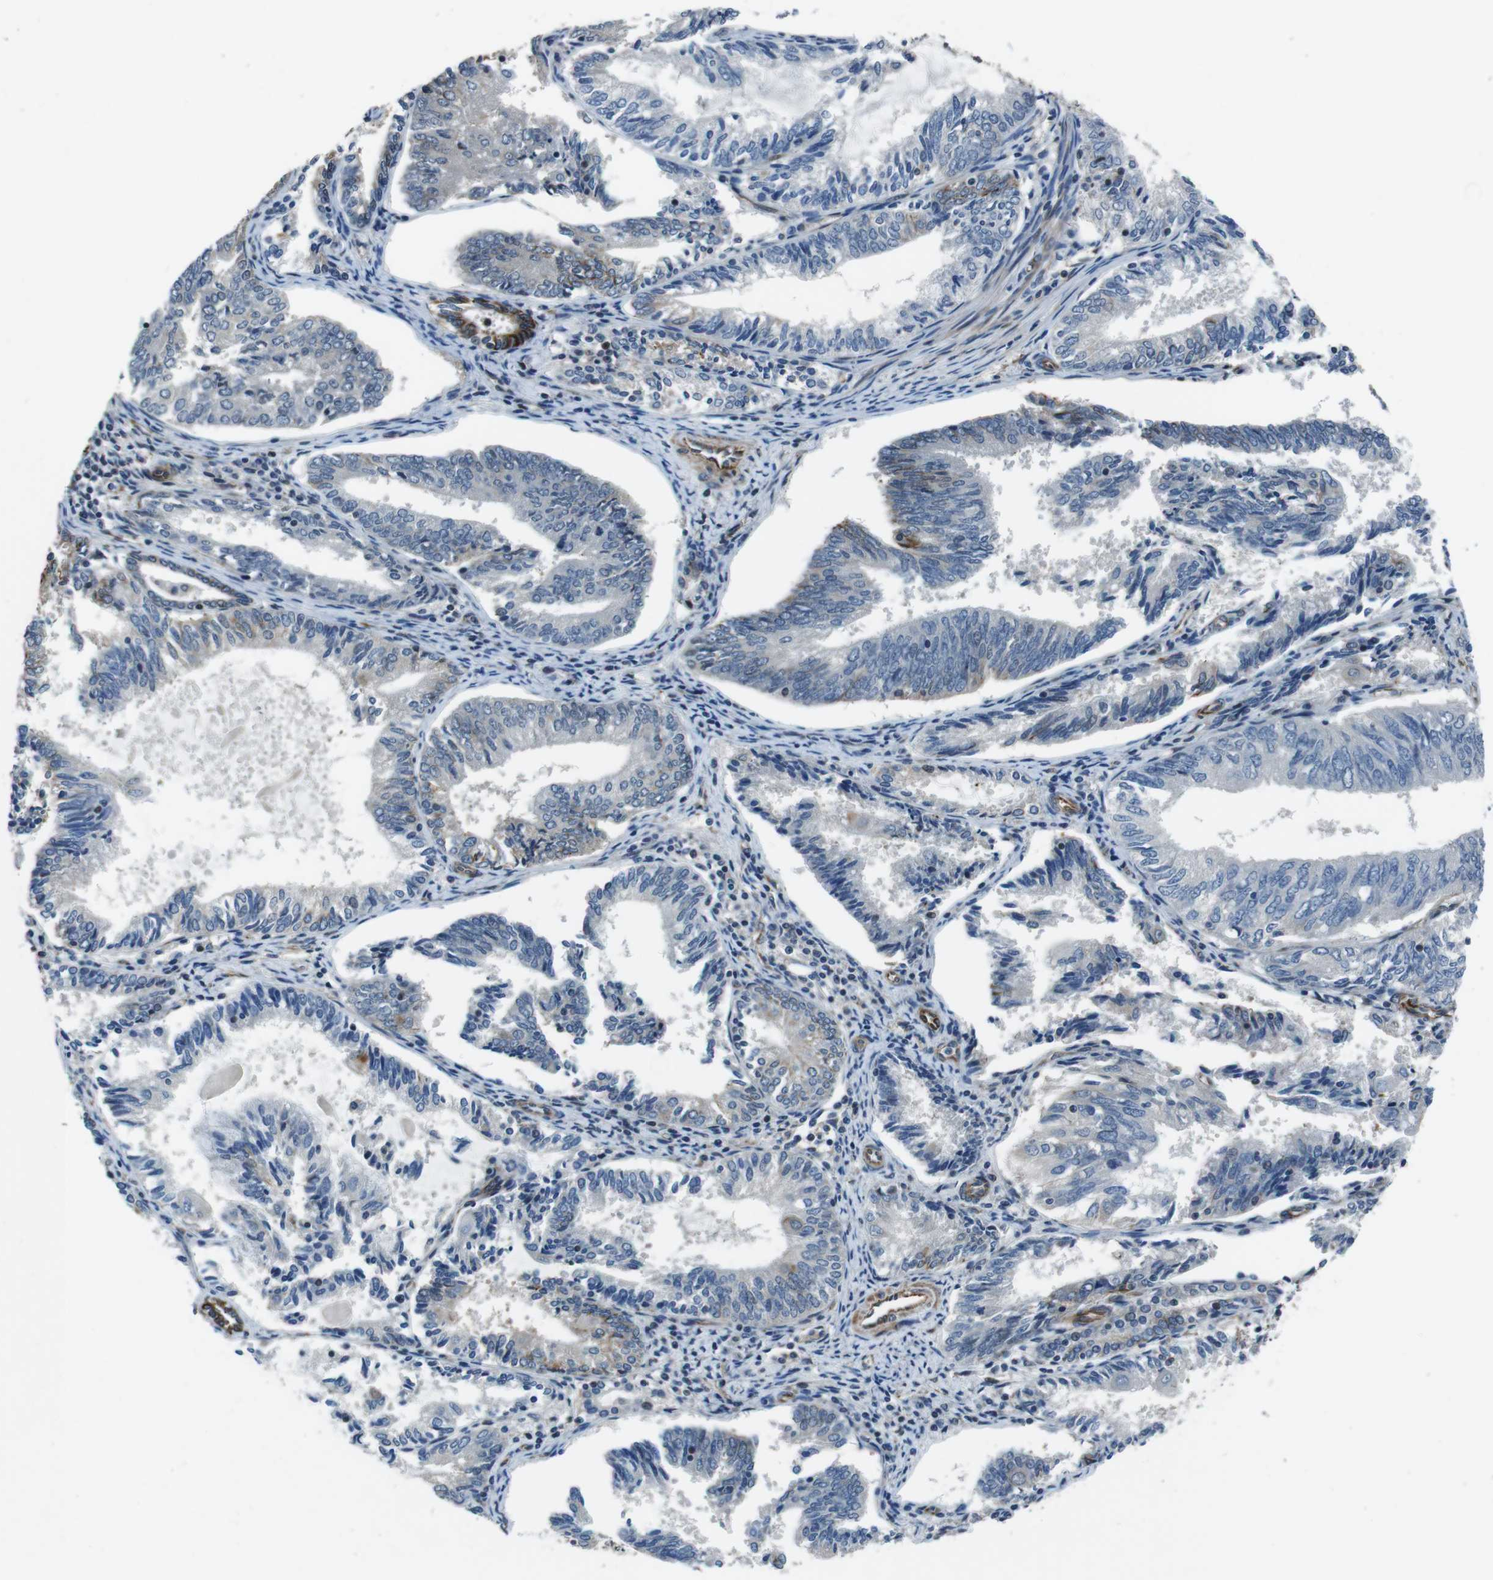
{"staining": {"intensity": "negative", "quantity": "none", "location": "none"}, "tissue": "endometrial cancer", "cell_type": "Tumor cells", "image_type": "cancer", "snomed": [{"axis": "morphology", "description": "Adenocarcinoma, NOS"}, {"axis": "topography", "description": "Endometrium"}], "caption": "Tumor cells show no significant staining in endometrial cancer.", "gene": "LRRC49", "patient": {"sex": "female", "age": 81}}